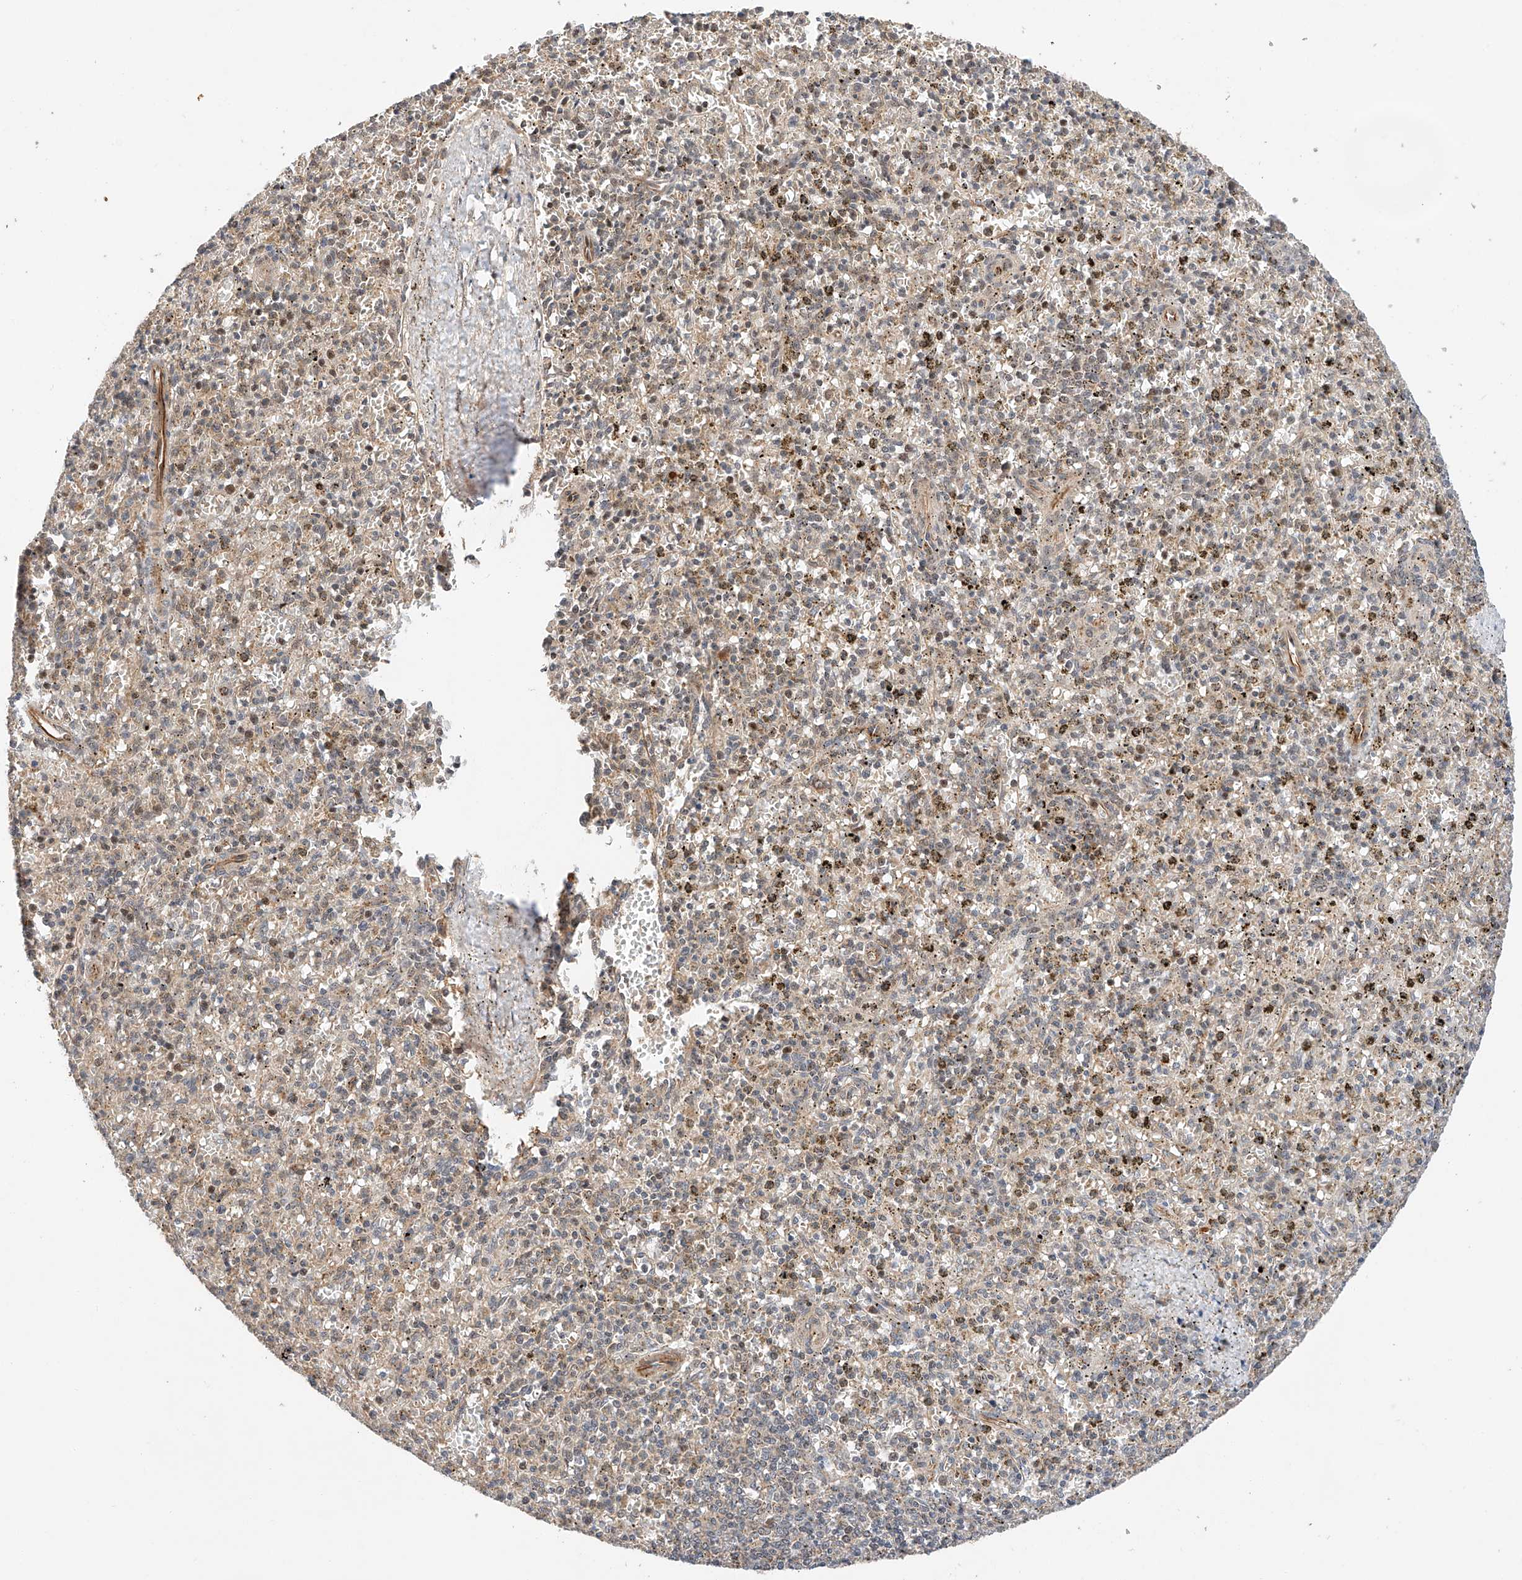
{"staining": {"intensity": "negative", "quantity": "none", "location": "none"}, "tissue": "spleen", "cell_type": "Cells in red pulp", "image_type": "normal", "snomed": [{"axis": "morphology", "description": "Normal tissue, NOS"}, {"axis": "topography", "description": "Spleen"}], "caption": "High magnification brightfield microscopy of unremarkable spleen stained with DAB (3,3'-diaminobenzidine) (brown) and counterstained with hematoxylin (blue): cells in red pulp show no significant expression.", "gene": "RAB23", "patient": {"sex": "male", "age": 72}}